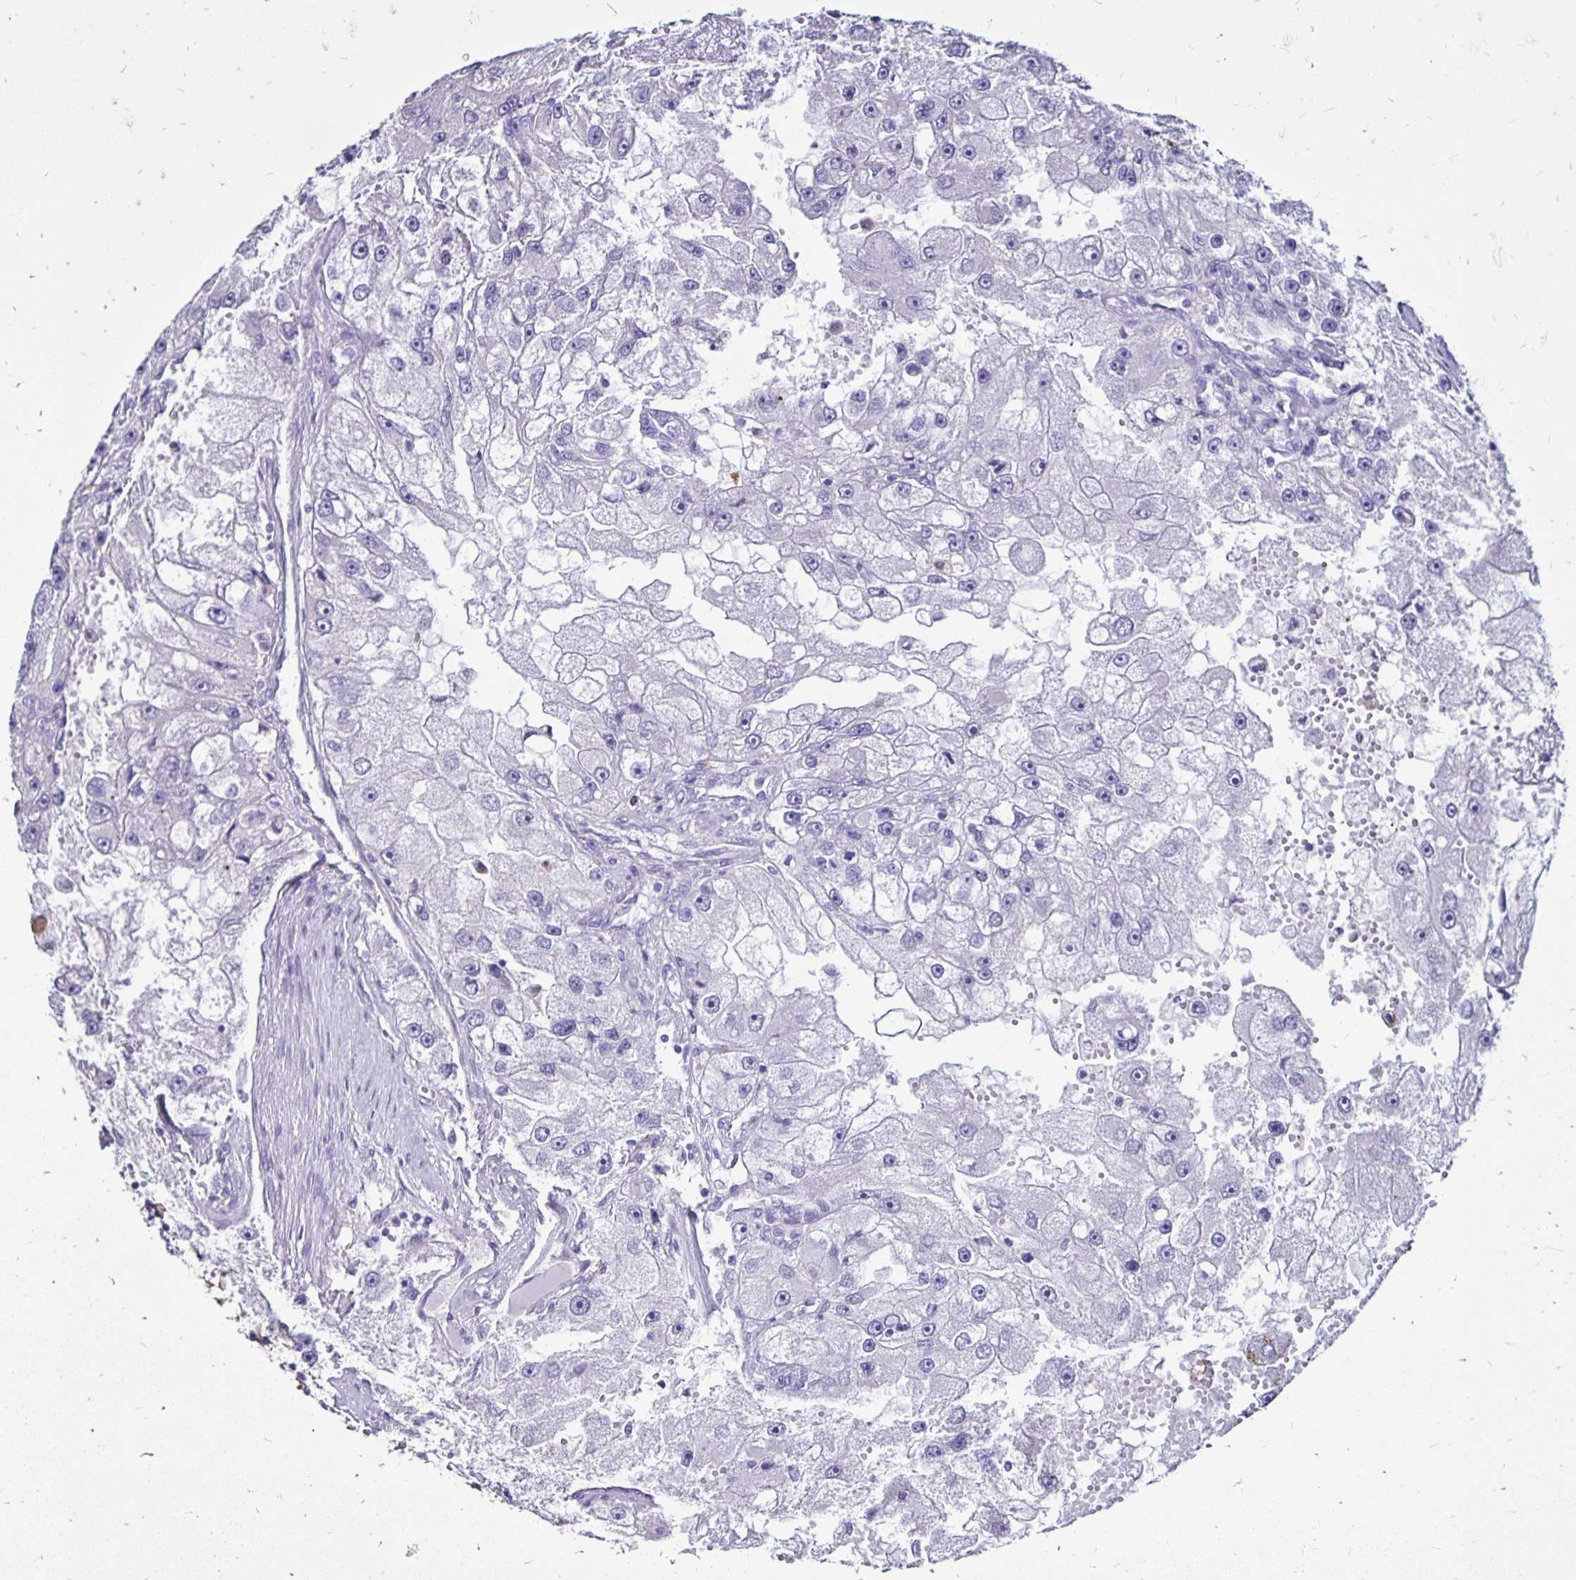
{"staining": {"intensity": "negative", "quantity": "none", "location": "none"}, "tissue": "renal cancer", "cell_type": "Tumor cells", "image_type": "cancer", "snomed": [{"axis": "morphology", "description": "Adenocarcinoma, NOS"}, {"axis": "topography", "description": "Kidney"}], "caption": "Renal cancer (adenocarcinoma) stained for a protein using immunohistochemistry displays no positivity tumor cells.", "gene": "EVPL", "patient": {"sex": "male", "age": 63}}